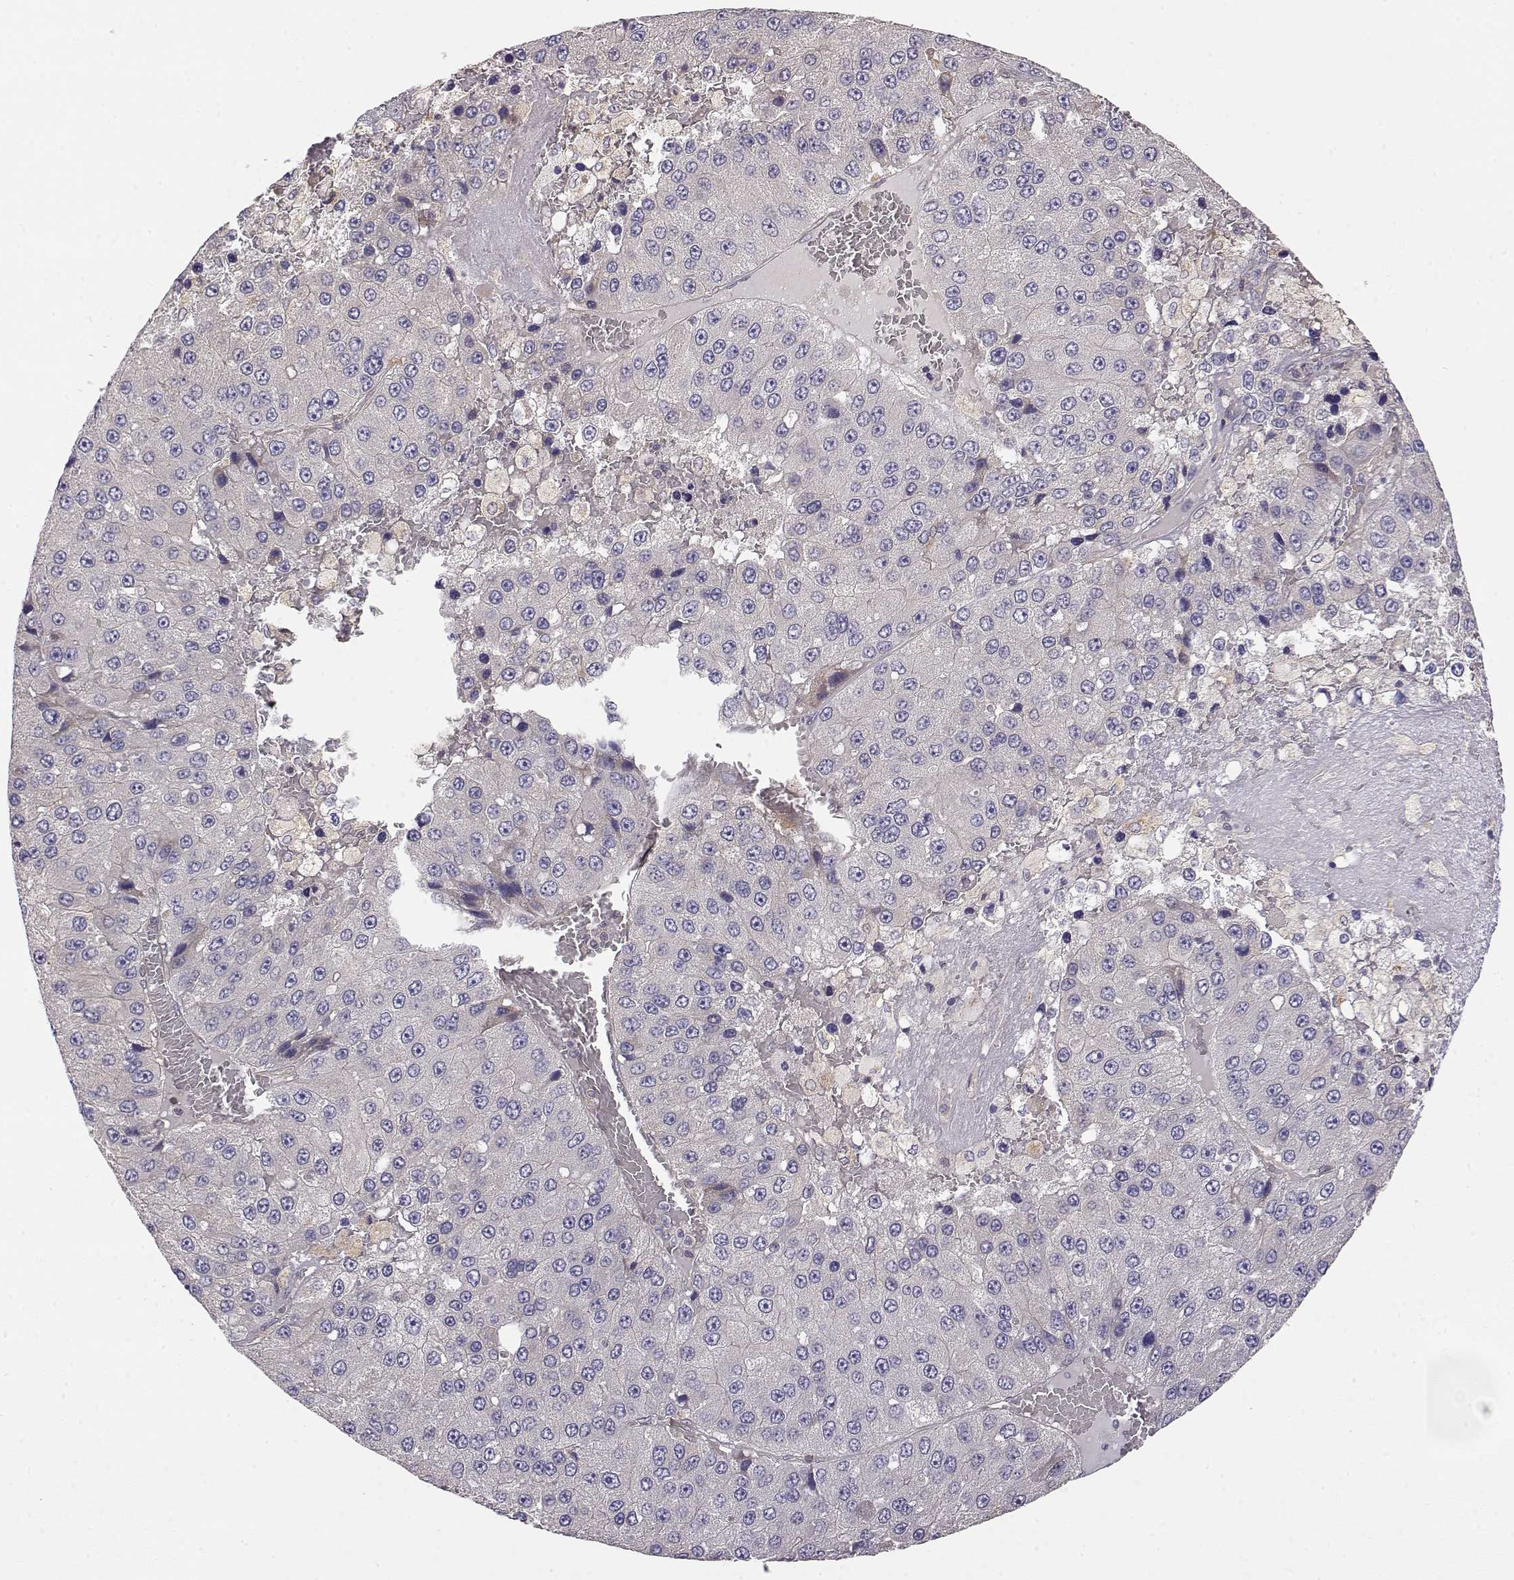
{"staining": {"intensity": "negative", "quantity": "none", "location": "none"}, "tissue": "liver cancer", "cell_type": "Tumor cells", "image_type": "cancer", "snomed": [{"axis": "morphology", "description": "Carcinoma, Hepatocellular, NOS"}, {"axis": "topography", "description": "Liver"}], "caption": "Immunohistochemistry (IHC) of human hepatocellular carcinoma (liver) shows no expression in tumor cells.", "gene": "CRIM1", "patient": {"sex": "female", "age": 73}}